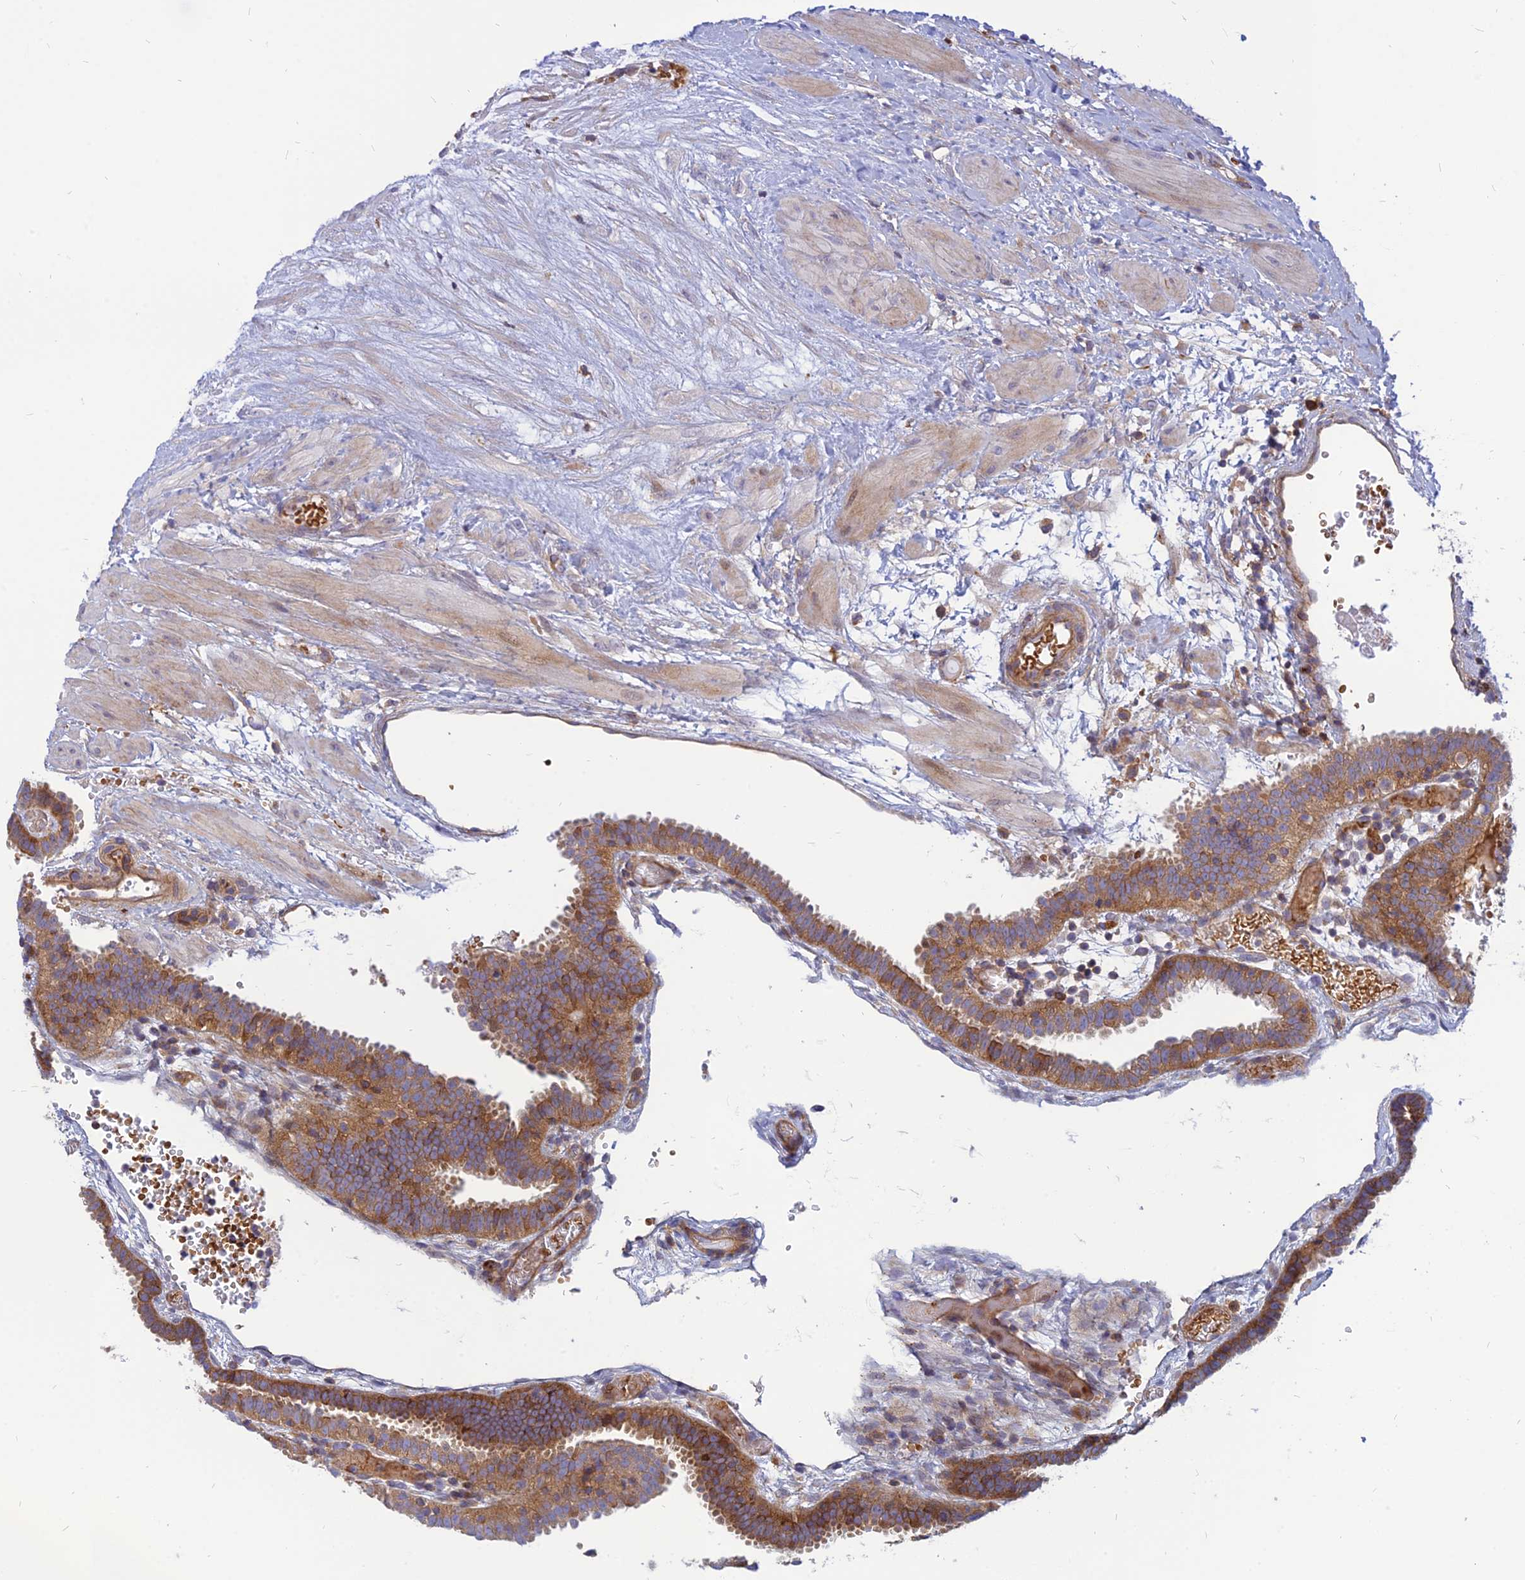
{"staining": {"intensity": "moderate", "quantity": ">75%", "location": "cytoplasmic/membranous"}, "tissue": "fallopian tube", "cell_type": "Glandular cells", "image_type": "normal", "snomed": [{"axis": "morphology", "description": "Normal tissue, NOS"}, {"axis": "topography", "description": "Fallopian tube"}], "caption": "Normal fallopian tube demonstrates moderate cytoplasmic/membranous staining in about >75% of glandular cells.", "gene": "PHKA2", "patient": {"sex": "female", "age": 37}}